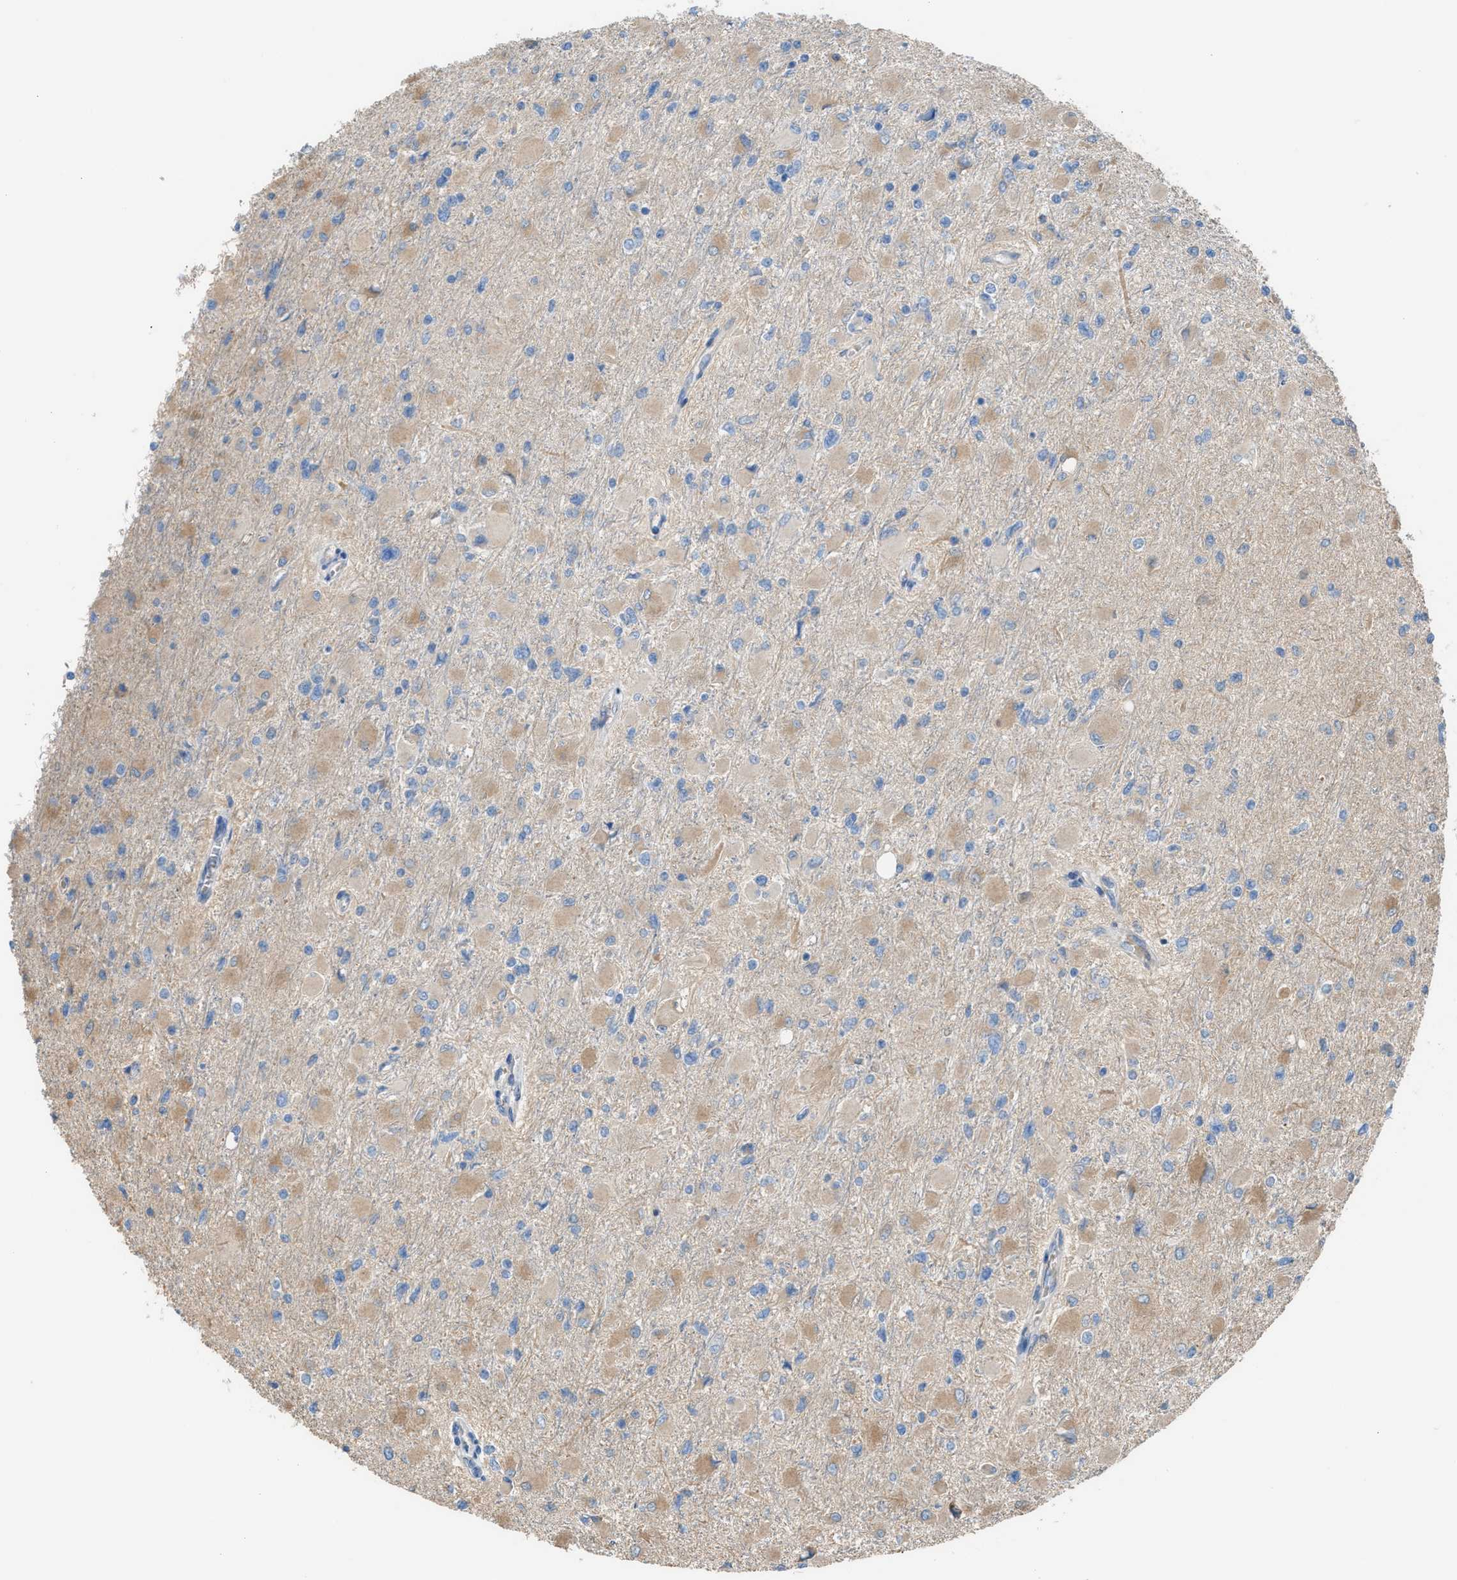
{"staining": {"intensity": "weak", "quantity": ">75%", "location": "cytoplasmic/membranous"}, "tissue": "glioma", "cell_type": "Tumor cells", "image_type": "cancer", "snomed": [{"axis": "morphology", "description": "Glioma, malignant, High grade"}, {"axis": "topography", "description": "Cerebral cortex"}], "caption": "Immunohistochemistry (IHC) image of human glioma stained for a protein (brown), which shows low levels of weak cytoplasmic/membranous positivity in about >75% of tumor cells.", "gene": "NQO2", "patient": {"sex": "female", "age": 36}}